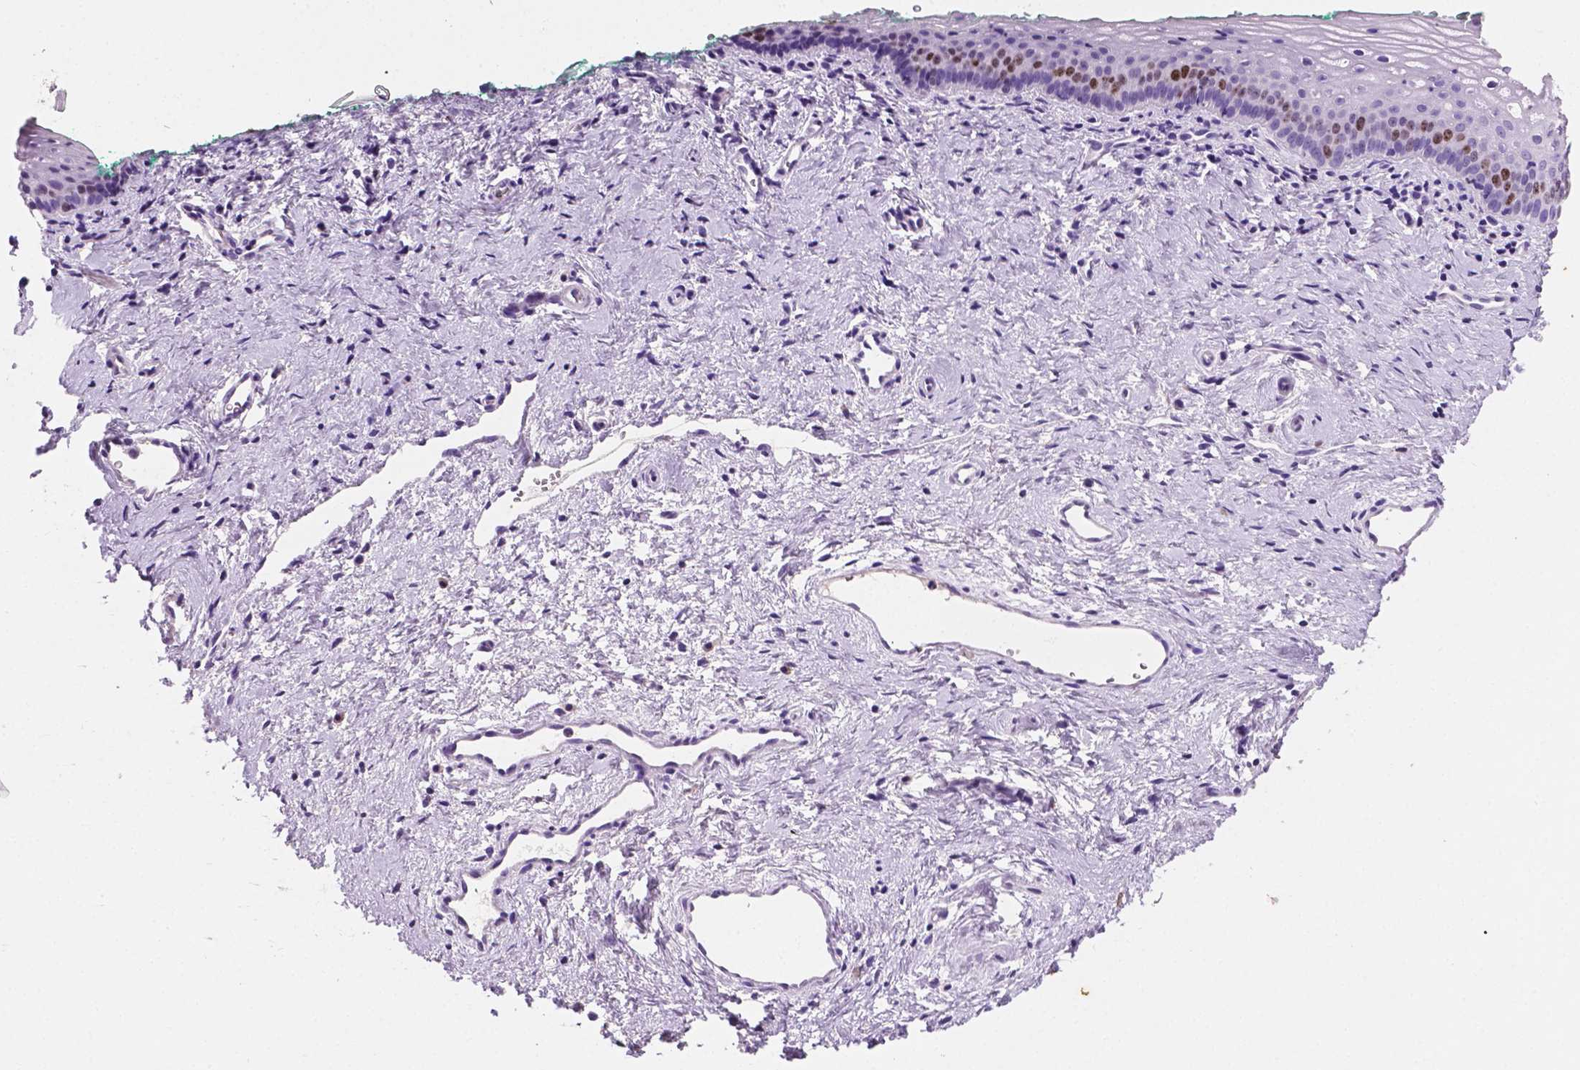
{"staining": {"intensity": "strong", "quantity": "<25%", "location": "nuclear"}, "tissue": "vagina", "cell_type": "Squamous epithelial cells", "image_type": "normal", "snomed": [{"axis": "morphology", "description": "Normal tissue, NOS"}, {"axis": "topography", "description": "Vagina"}], "caption": "A histopathology image of vagina stained for a protein shows strong nuclear brown staining in squamous epithelial cells.", "gene": "SIAH2", "patient": {"sex": "female", "age": 44}}